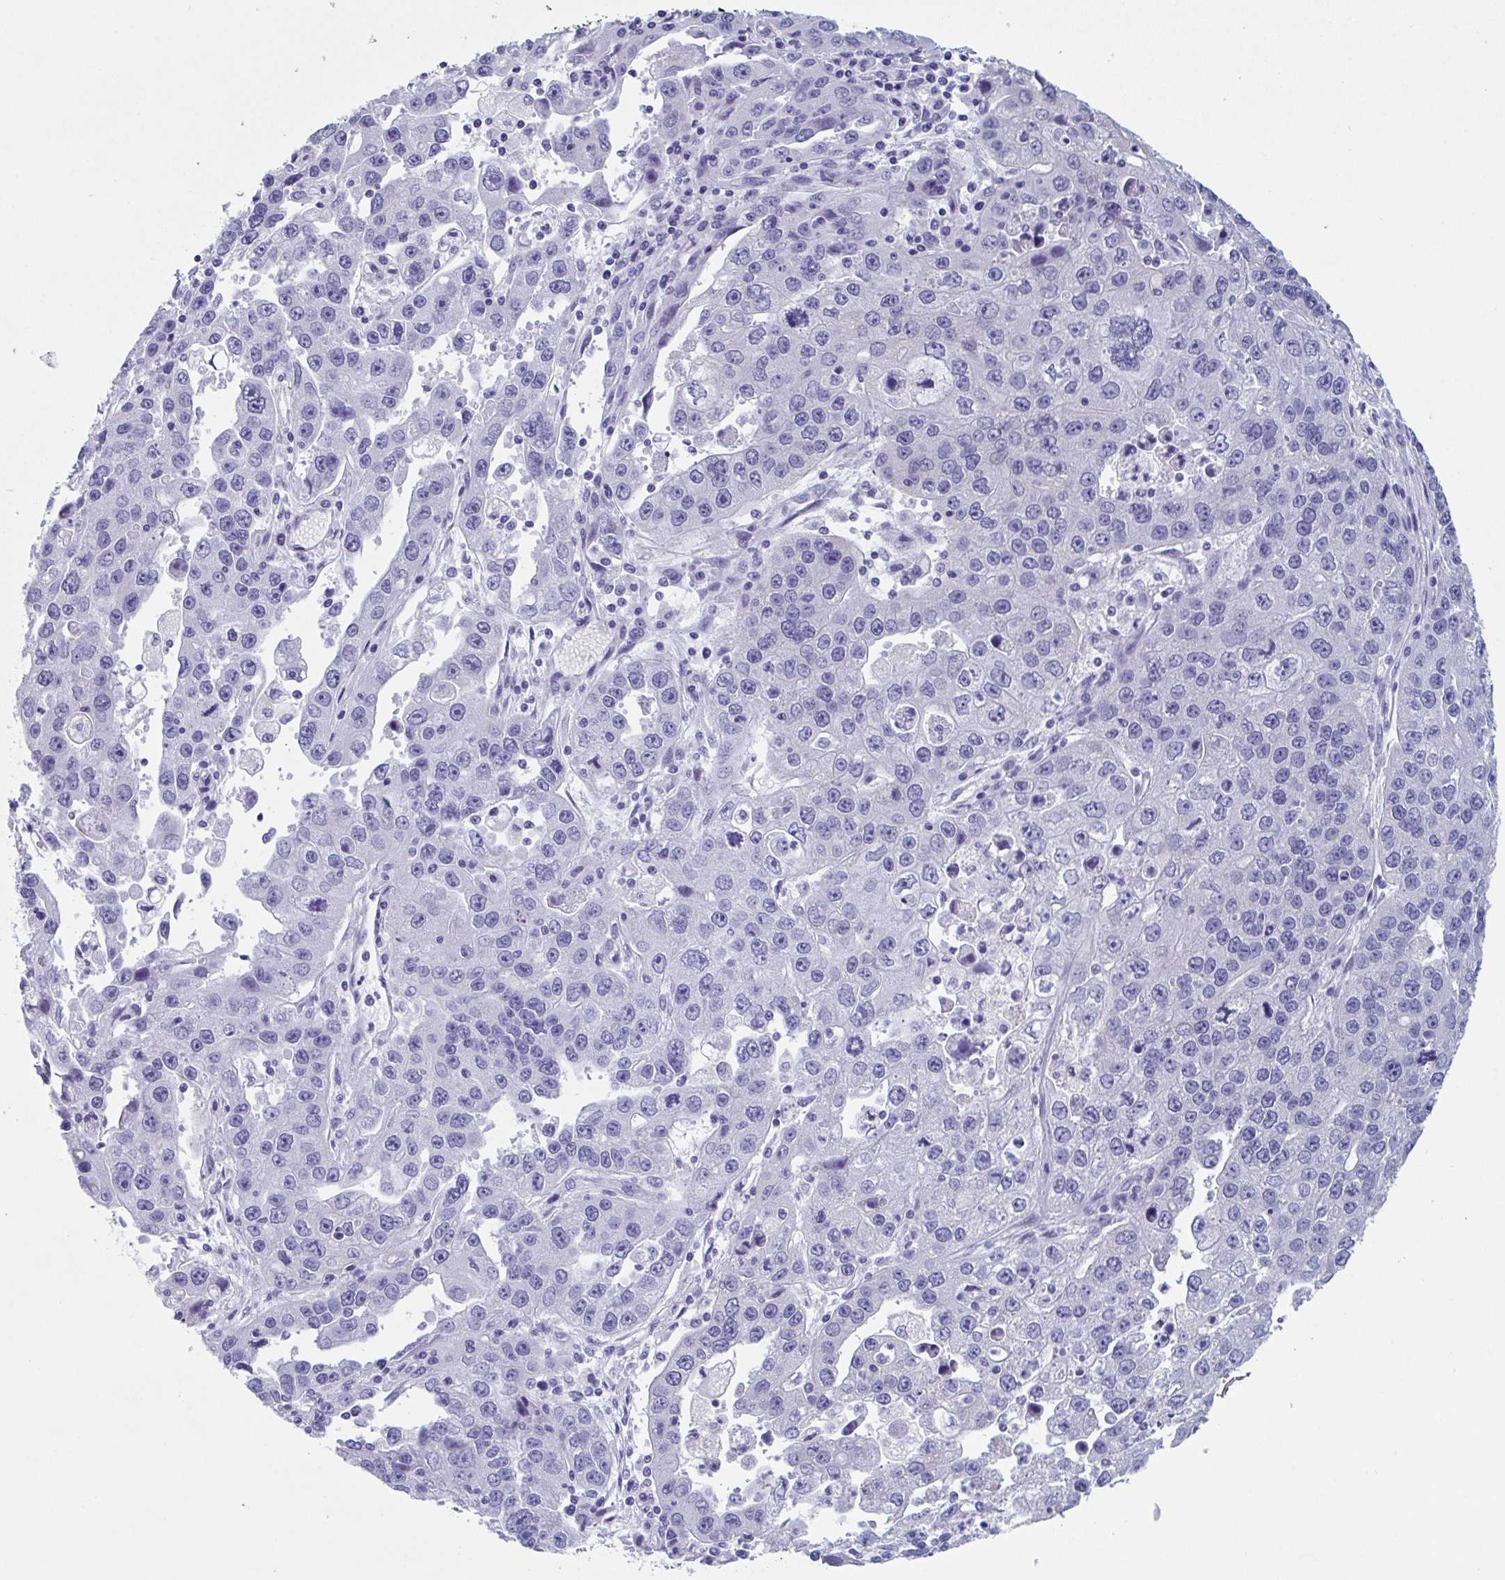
{"staining": {"intensity": "negative", "quantity": "none", "location": "none"}, "tissue": "endometrial cancer", "cell_type": "Tumor cells", "image_type": "cancer", "snomed": [{"axis": "morphology", "description": "Adenocarcinoma, NOS"}, {"axis": "topography", "description": "Uterus"}], "caption": "This is a image of immunohistochemistry staining of endometrial adenocarcinoma, which shows no staining in tumor cells. The staining is performed using DAB brown chromogen with nuclei counter-stained in using hematoxylin.", "gene": "ZPBP", "patient": {"sex": "female", "age": 62}}